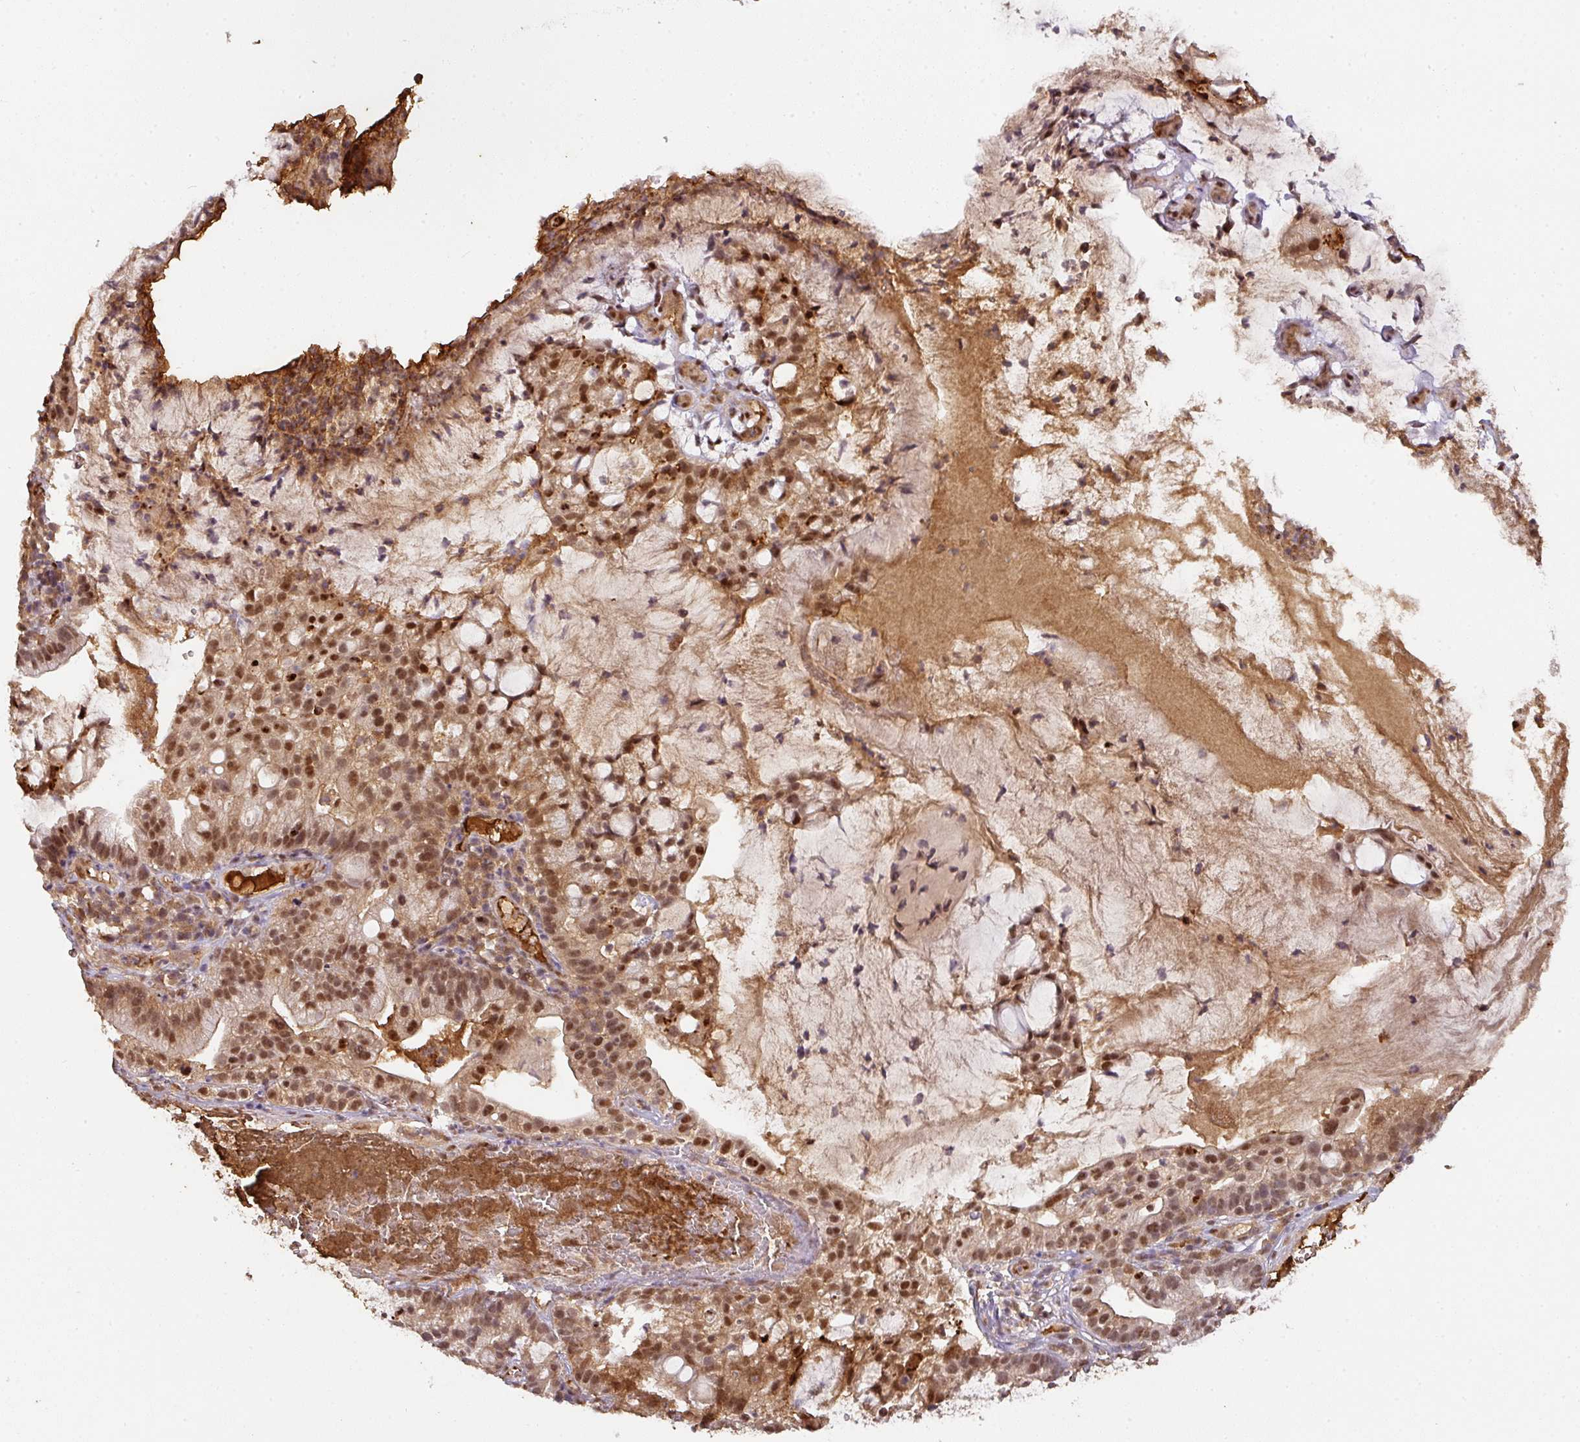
{"staining": {"intensity": "moderate", "quantity": ">75%", "location": "cytoplasmic/membranous,nuclear"}, "tissue": "cervical cancer", "cell_type": "Tumor cells", "image_type": "cancer", "snomed": [{"axis": "morphology", "description": "Adenocarcinoma, NOS"}, {"axis": "topography", "description": "Cervix"}], "caption": "High-magnification brightfield microscopy of adenocarcinoma (cervical) stained with DAB (3,3'-diaminobenzidine) (brown) and counterstained with hematoxylin (blue). tumor cells exhibit moderate cytoplasmic/membranous and nuclear staining is appreciated in approximately>75% of cells.", "gene": "RANBP9", "patient": {"sex": "female", "age": 41}}